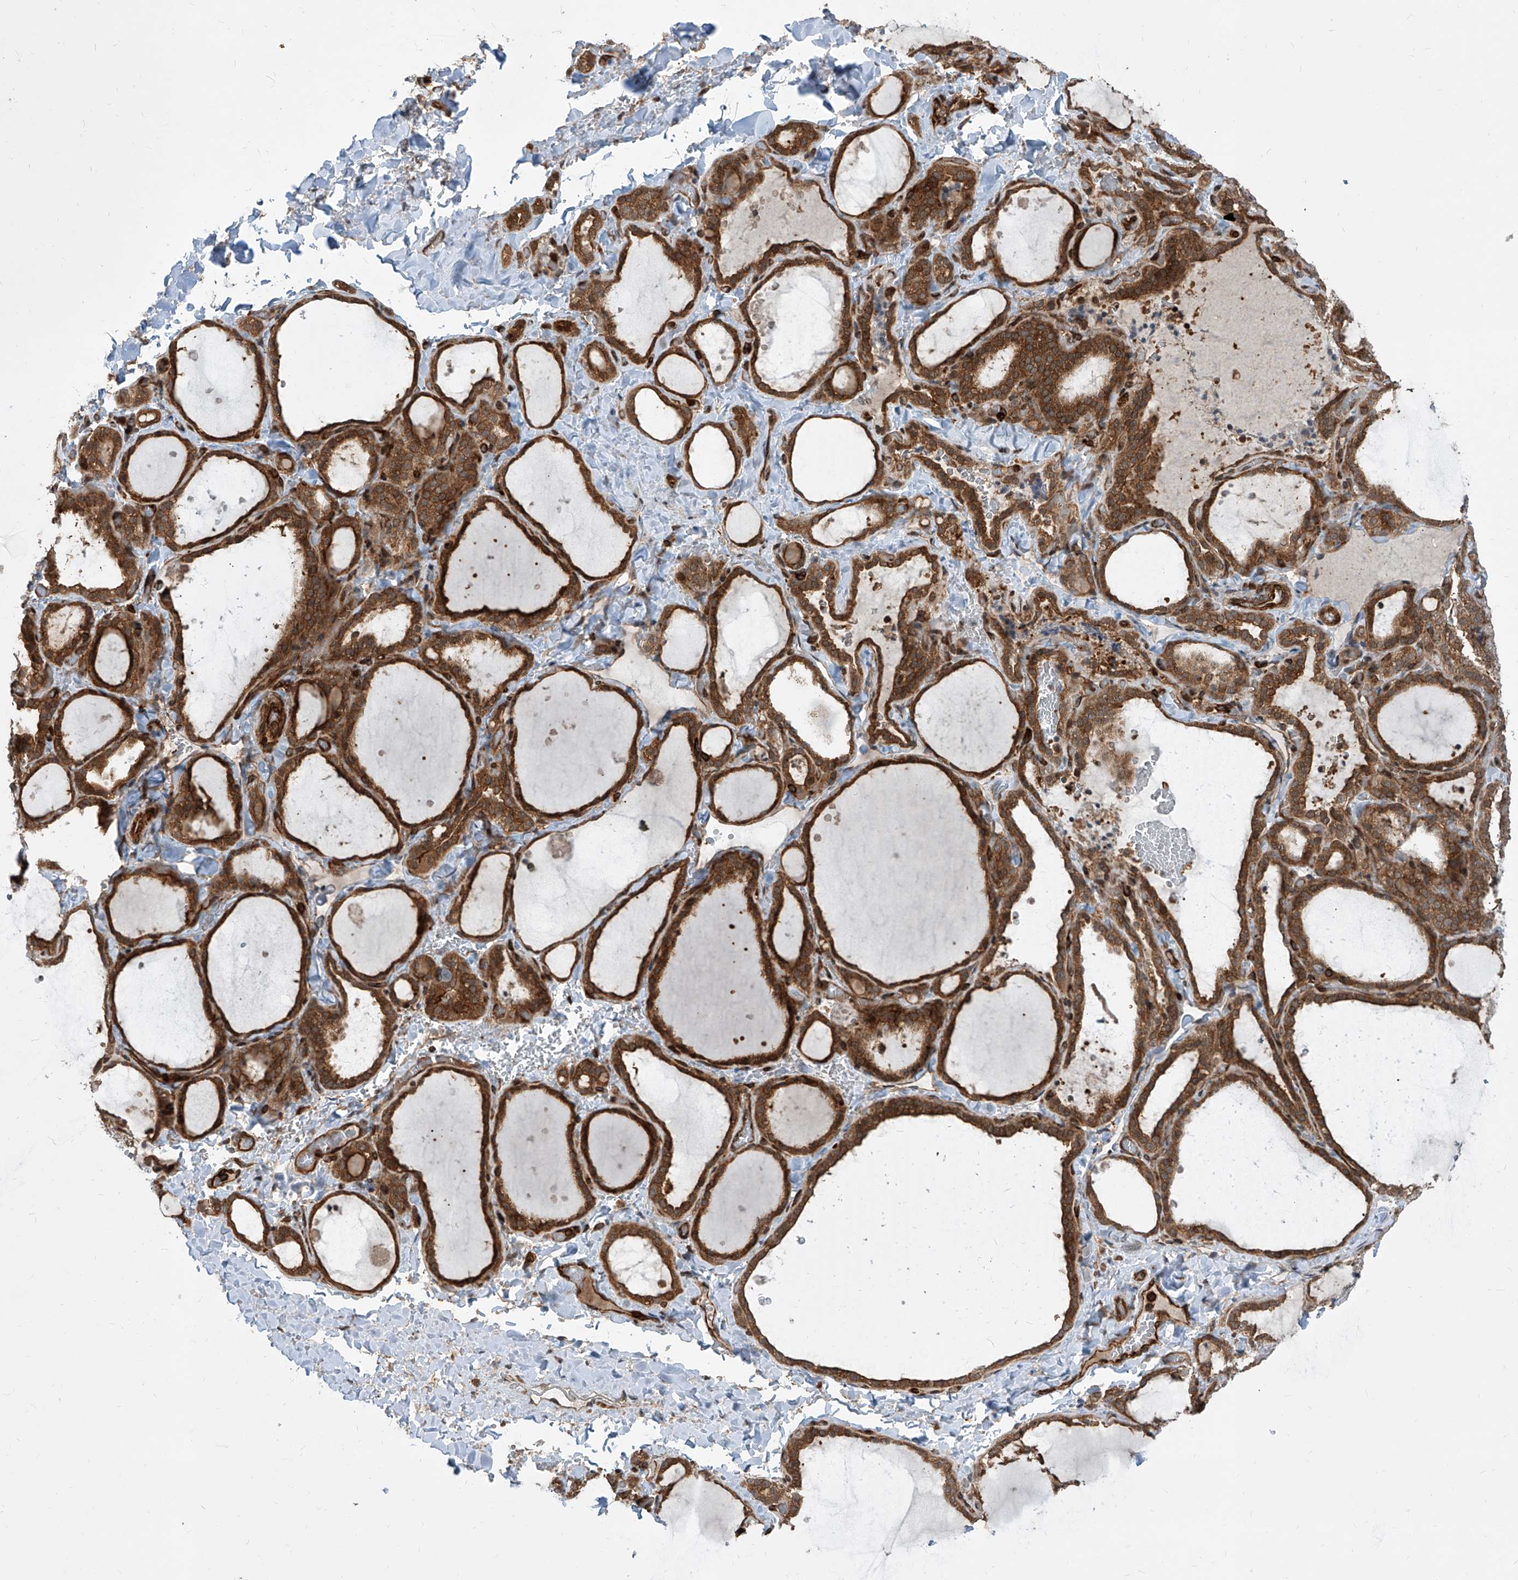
{"staining": {"intensity": "strong", "quantity": ">75%", "location": "cytoplasmic/membranous"}, "tissue": "thyroid gland", "cell_type": "Glandular cells", "image_type": "normal", "snomed": [{"axis": "morphology", "description": "Normal tissue, NOS"}, {"axis": "topography", "description": "Thyroid gland"}], "caption": "This histopathology image exhibits IHC staining of benign human thyroid gland, with high strong cytoplasmic/membranous expression in approximately >75% of glandular cells.", "gene": "MAGED2", "patient": {"sex": "female", "age": 22}}